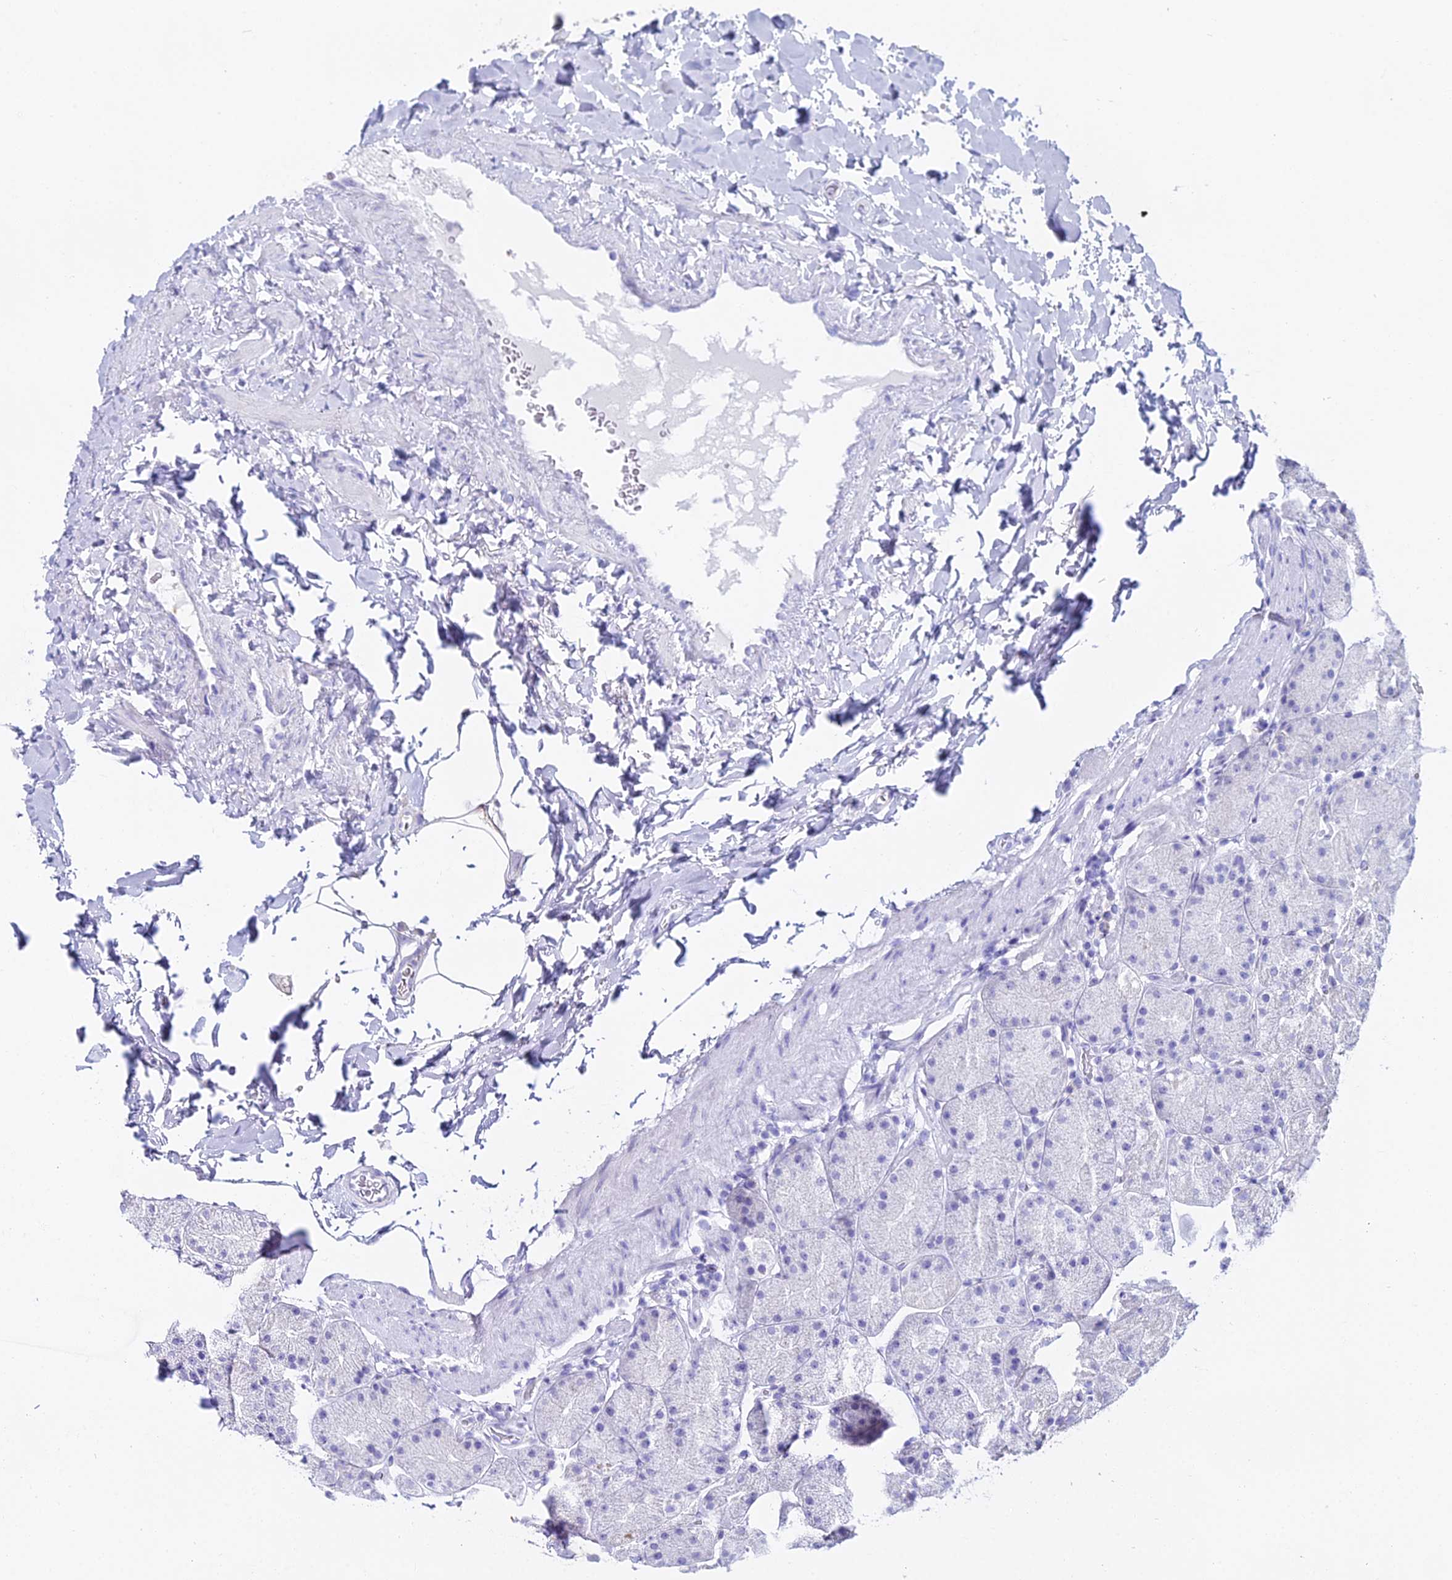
{"staining": {"intensity": "negative", "quantity": "none", "location": "none"}, "tissue": "stomach", "cell_type": "Glandular cells", "image_type": "normal", "snomed": [{"axis": "morphology", "description": "Normal tissue, NOS"}, {"axis": "topography", "description": "Stomach, upper"}, {"axis": "topography", "description": "Stomach, lower"}], "caption": "This micrograph is of benign stomach stained with IHC to label a protein in brown with the nuclei are counter-stained blue. There is no staining in glandular cells.", "gene": "CGB1", "patient": {"sex": "male", "age": 67}}